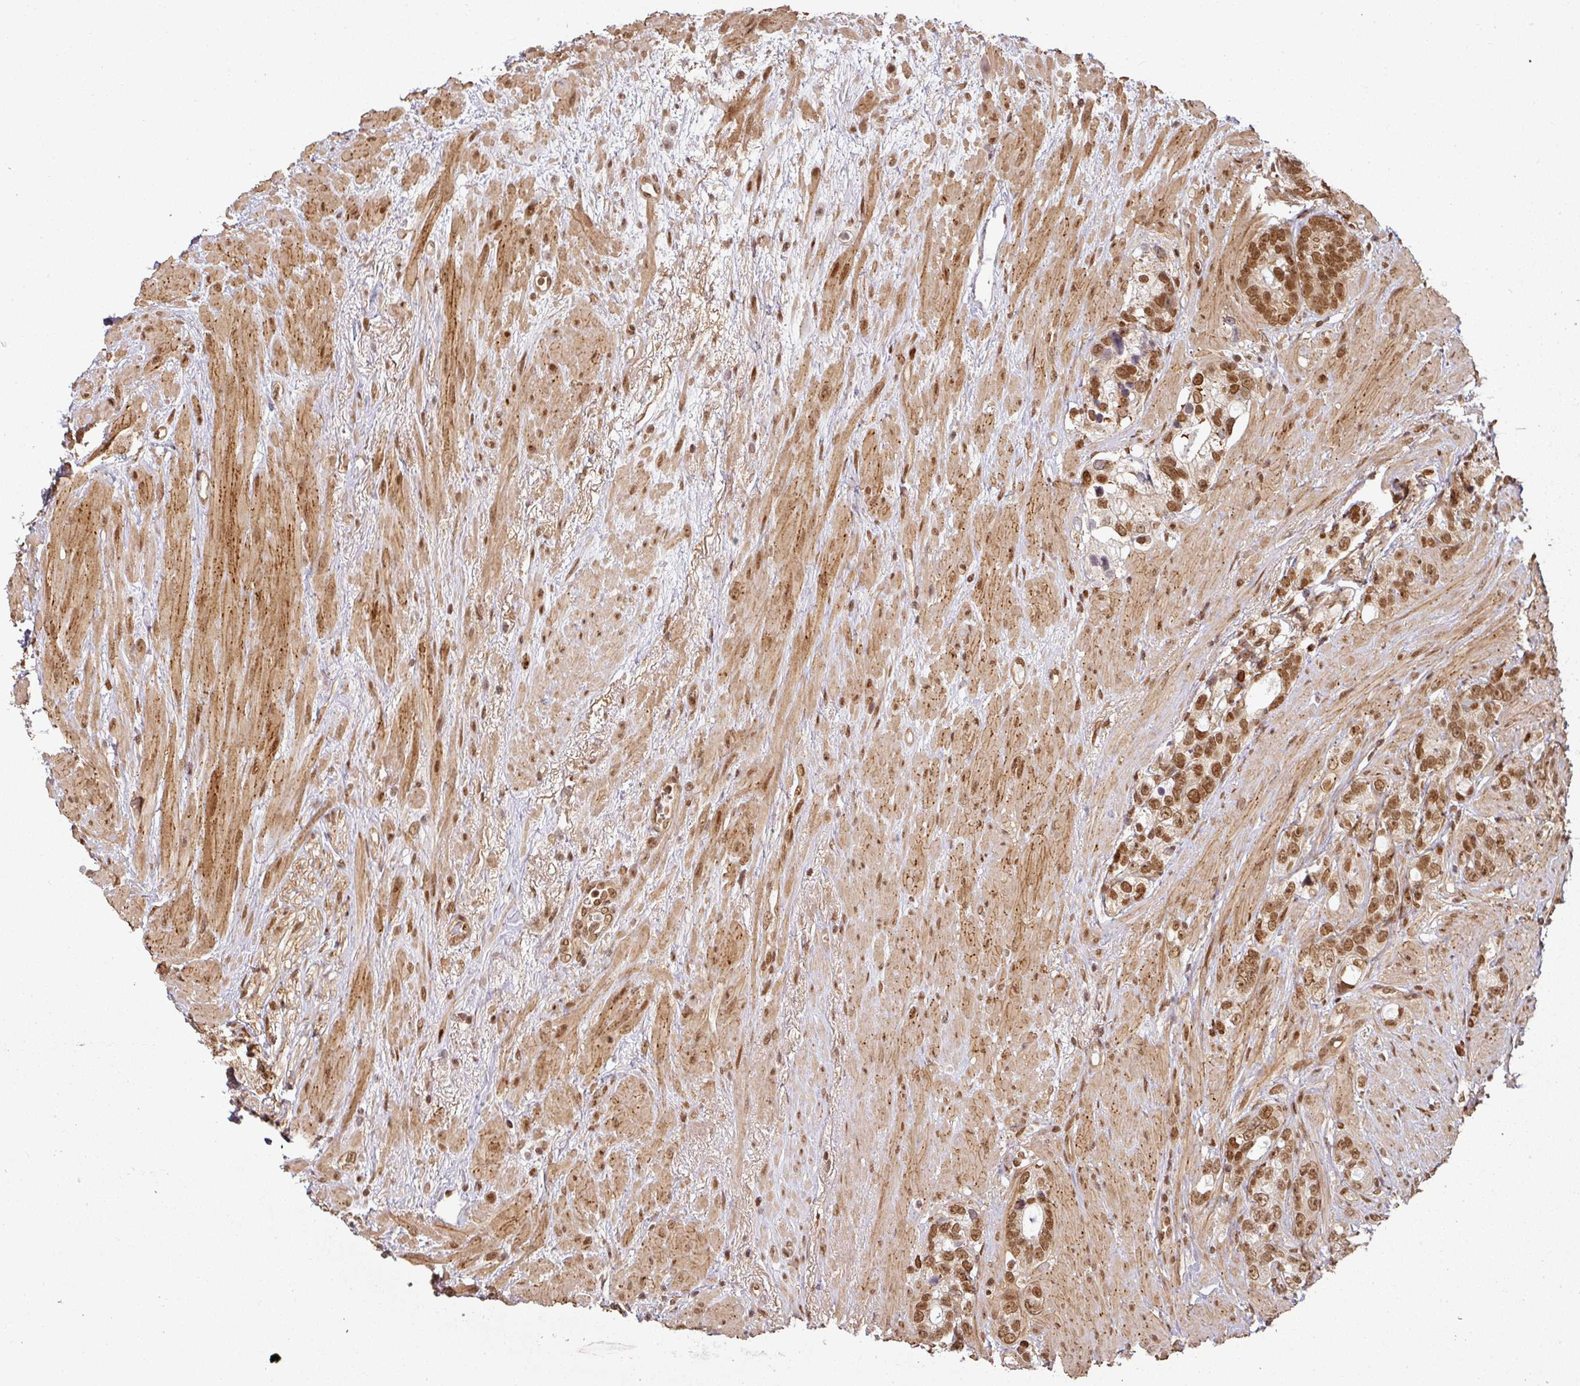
{"staining": {"intensity": "moderate", "quantity": ">75%", "location": "nuclear"}, "tissue": "prostate cancer", "cell_type": "Tumor cells", "image_type": "cancer", "snomed": [{"axis": "morphology", "description": "Adenocarcinoma, High grade"}, {"axis": "topography", "description": "Prostate"}], "caption": "A histopathology image of human adenocarcinoma (high-grade) (prostate) stained for a protein reveals moderate nuclear brown staining in tumor cells.", "gene": "SIK3", "patient": {"sex": "male", "age": 74}}